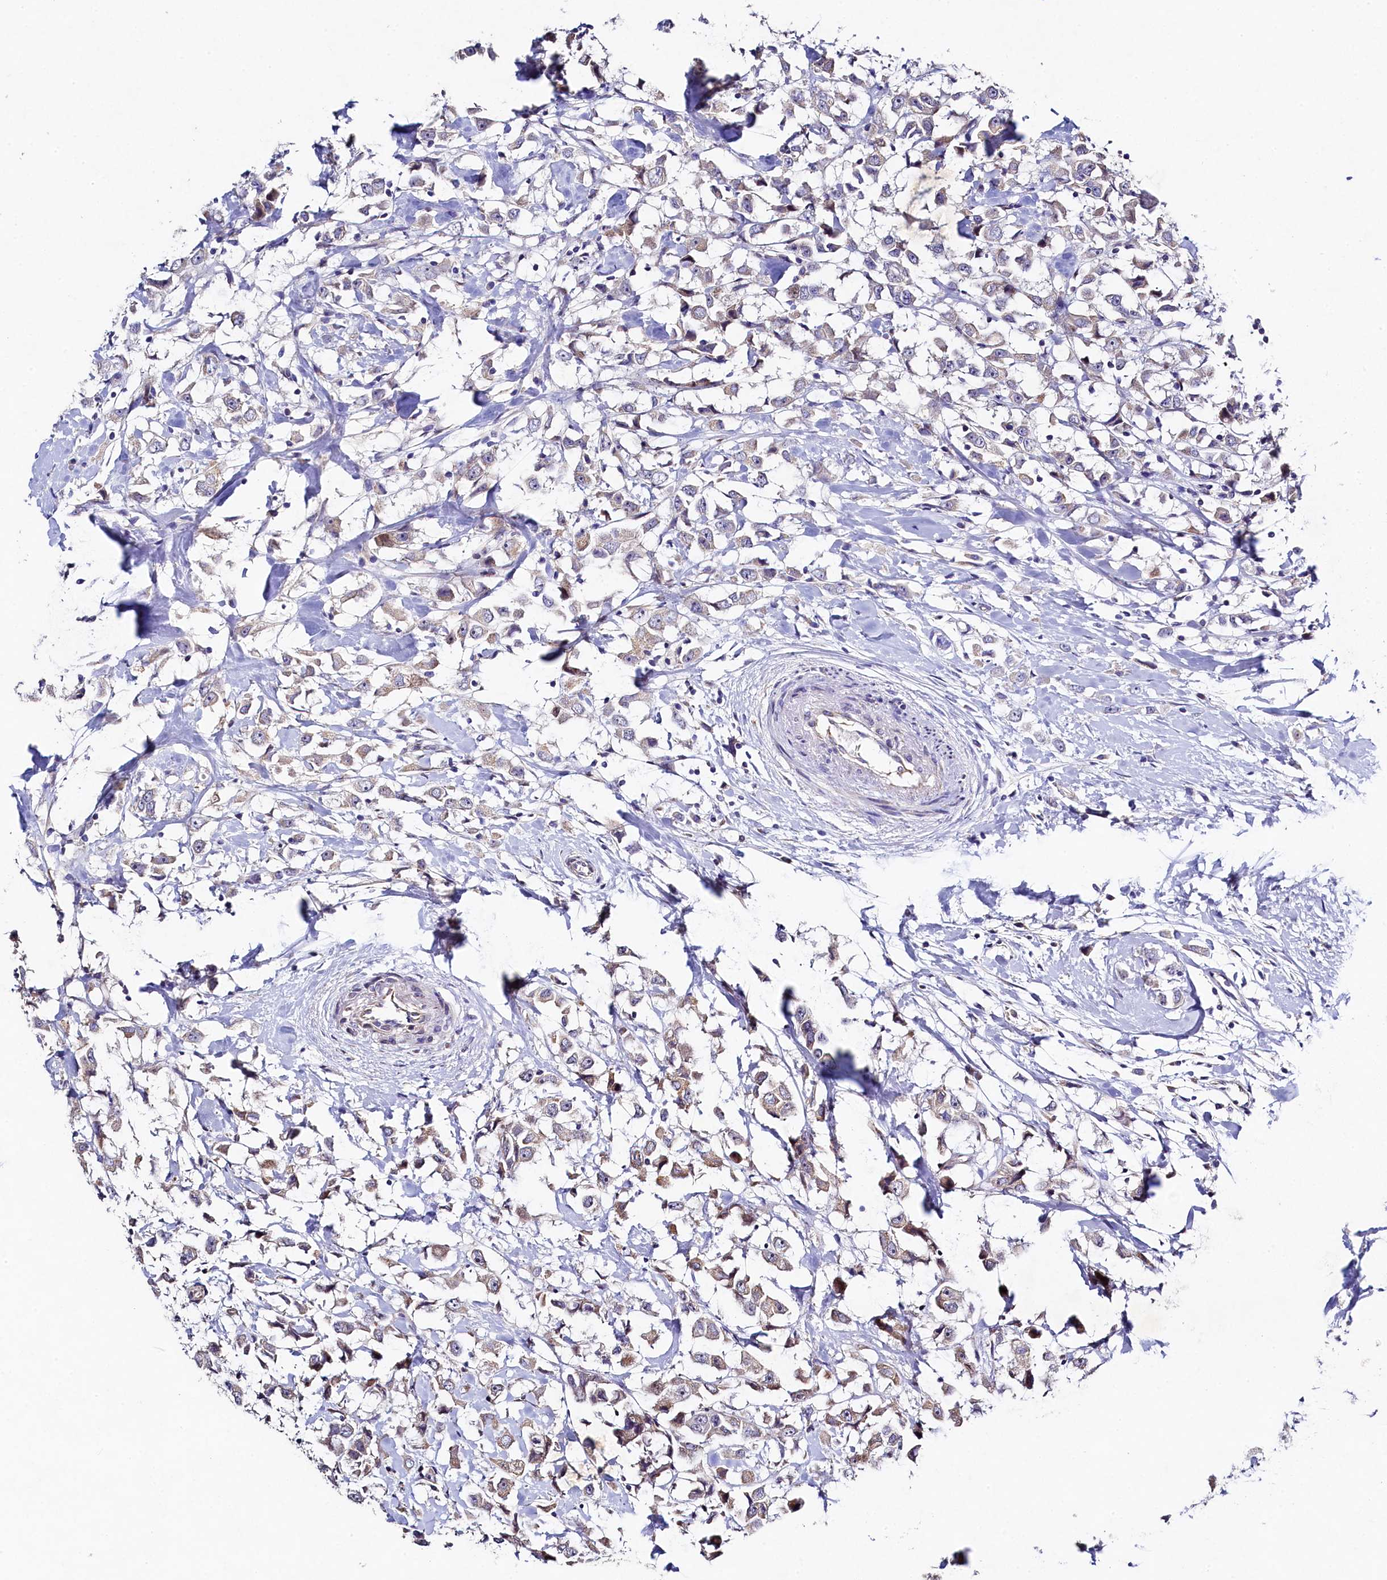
{"staining": {"intensity": "weak", "quantity": "25%-75%", "location": "cytoplasmic/membranous"}, "tissue": "breast cancer", "cell_type": "Tumor cells", "image_type": "cancer", "snomed": [{"axis": "morphology", "description": "Duct carcinoma"}, {"axis": "topography", "description": "Breast"}], "caption": "Breast cancer (infiltrating ductal carcinoma) was stained to show a protein in brown. There is low levels of weak cytoplasmic/membranous positivity in approximately 25%-75% of tumor cells. (IHC, brightfield microscopy, high magnification).", "gene": "FXYD6", "patient": {"sex": "female", "age": 61}}